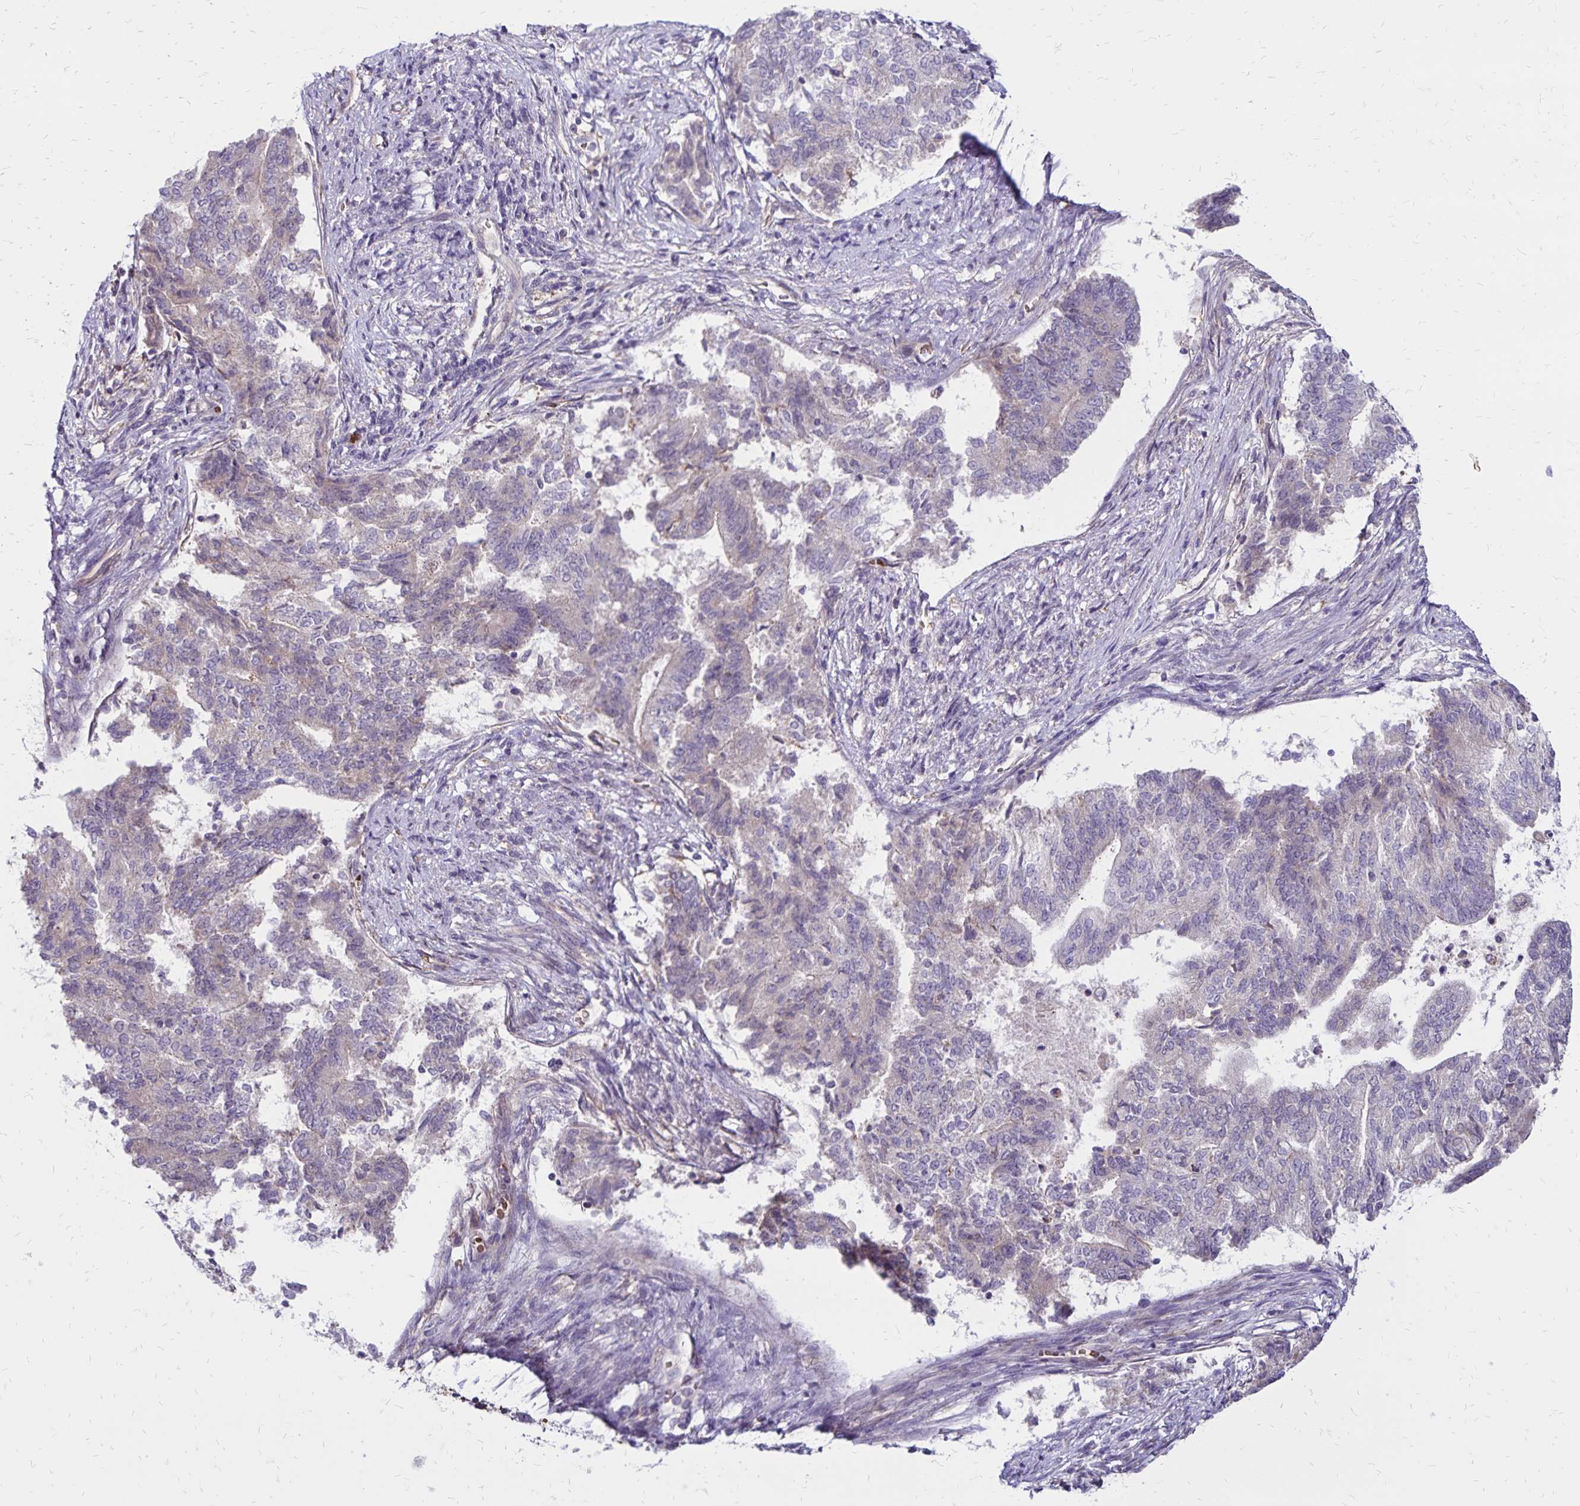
{"staining": {"intensity": "negative", "quantity": "none", "location": "none"}, "tissue": "endometrial cancer", "cell_type": "Tumor cells", "image_type": "cancer", "snomed": [{"axis": "morphology", "description": "Adenocarcinoma, NOS"}, {"axis": "topography", "description": "Endometrium"}], "caption": "The image shows no significant positivity in tumor cells of endometrial adenocarcinoma.", "gene": "FSD1", "patient": {"sex": "female", "age": 65}}